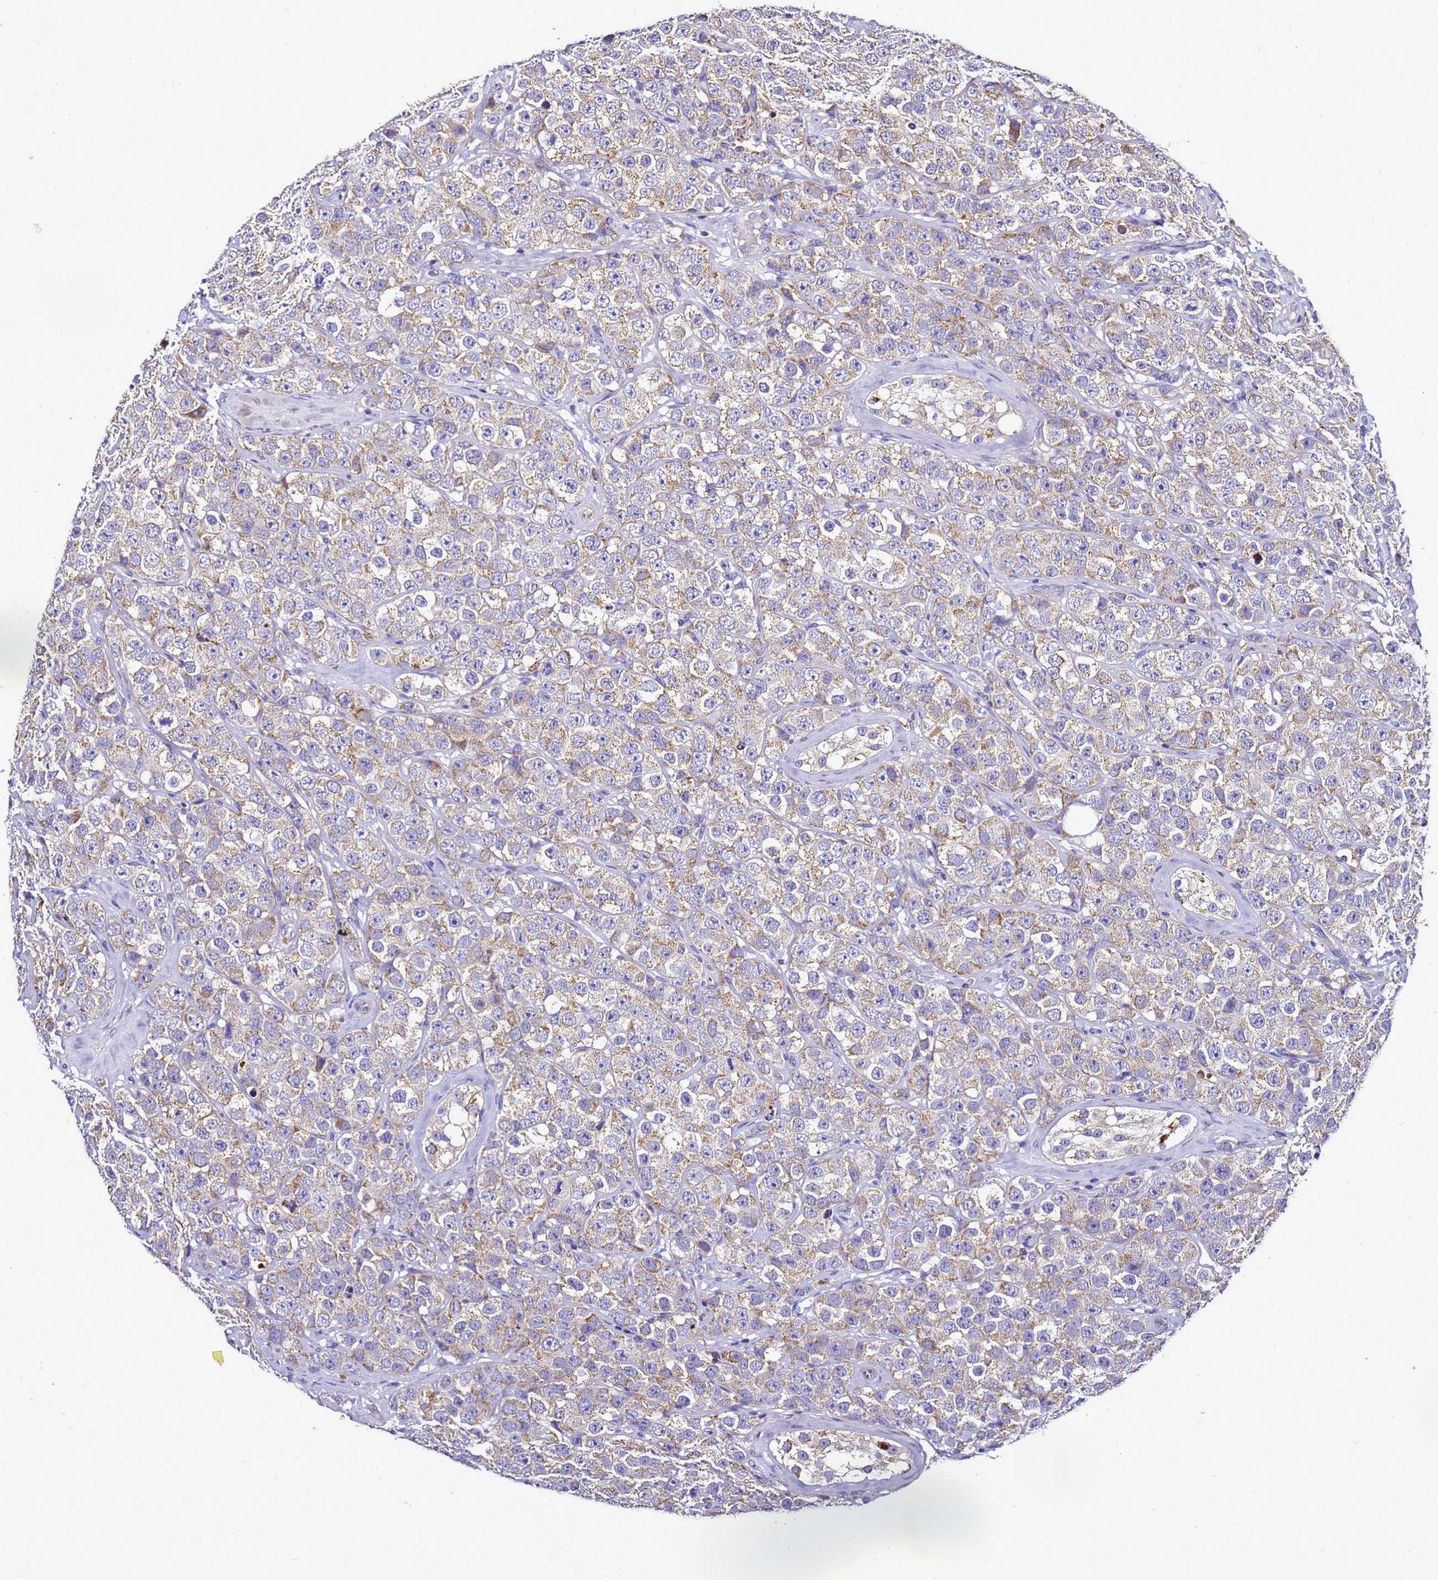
{"staining": {"intensity": "moderate", "quantity": ">75%", "location": "cytoplasmic/membranous"}, "tissue": "testis cancer", "cell_type": "Tumor cells", "image_type": "cancer", "snomed": [{"axis": "morphology", "description": "Seminoma, NOS"}, {"axis": "topography", "description": "Testis"}], "caption": "Tumor cells reveal medium levels of moderate cytoplasmic/membranous expression in about >75% of cells in testis cancer (seminoma).", "gene": "HIGD2A", "patient": {"sex": "male", "age": 28}}